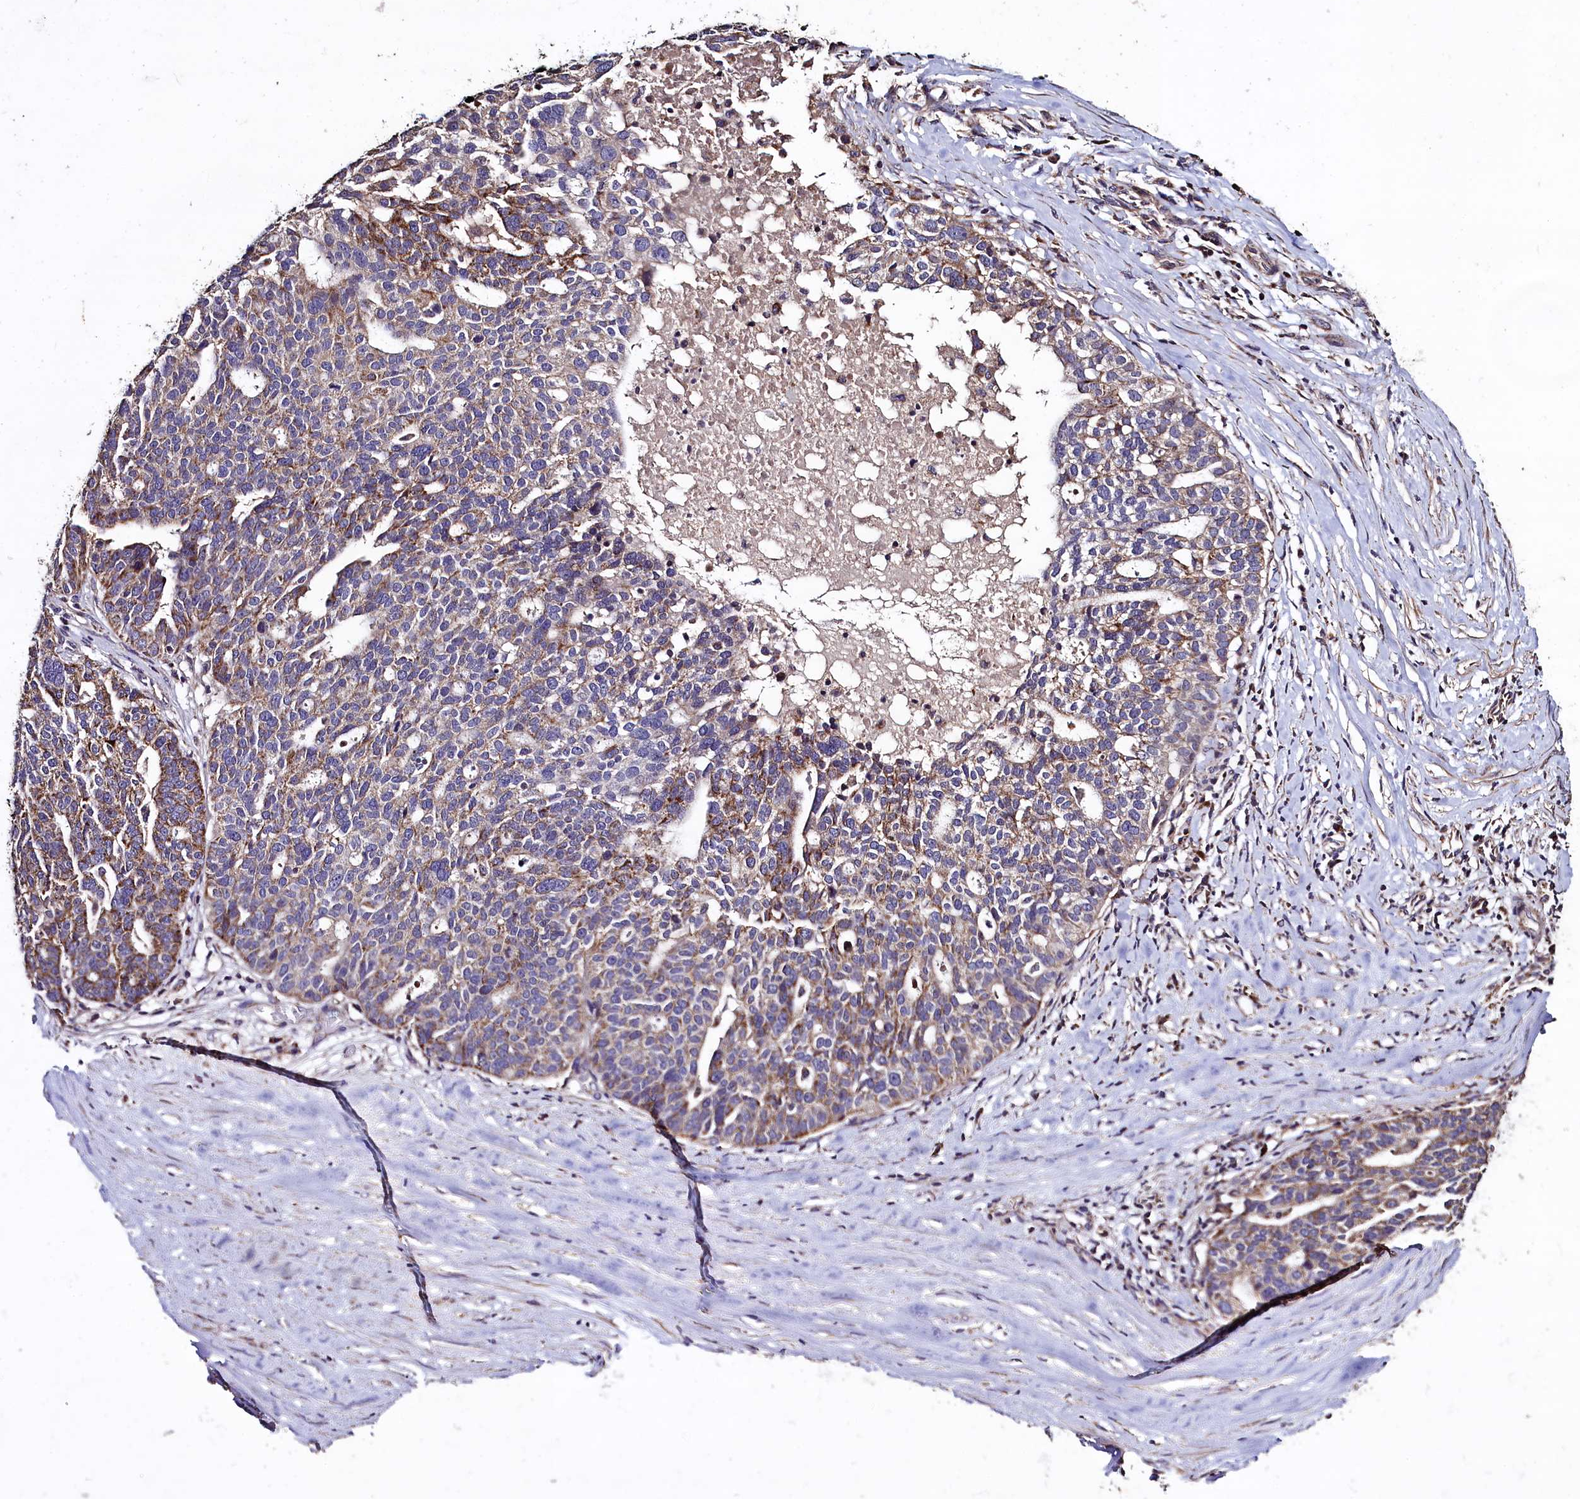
{"staining": {"intensity": "moderate", "quantity": ">75%", "location": "cytoplasmic/membranous"}, "tissue": "ovarian cancer", "cell_type": "Tumor cells", "image_type": "cancer", "snomed": [{"axis": "morphology", "description": "Cystadenocarcinoma, serous, NOS"}, {"axis": "topography", "description": "Ovary"}], "caption": "Immunohistochemical staining of human ovarian cancer (serous cystadenocarcinoma) shows medium levels of moderate cytoplasmic/membranous staining in approximately >75% of tumor cells.", "gene": "COQ9", "patient": {"sex": "female", "age": 59}}